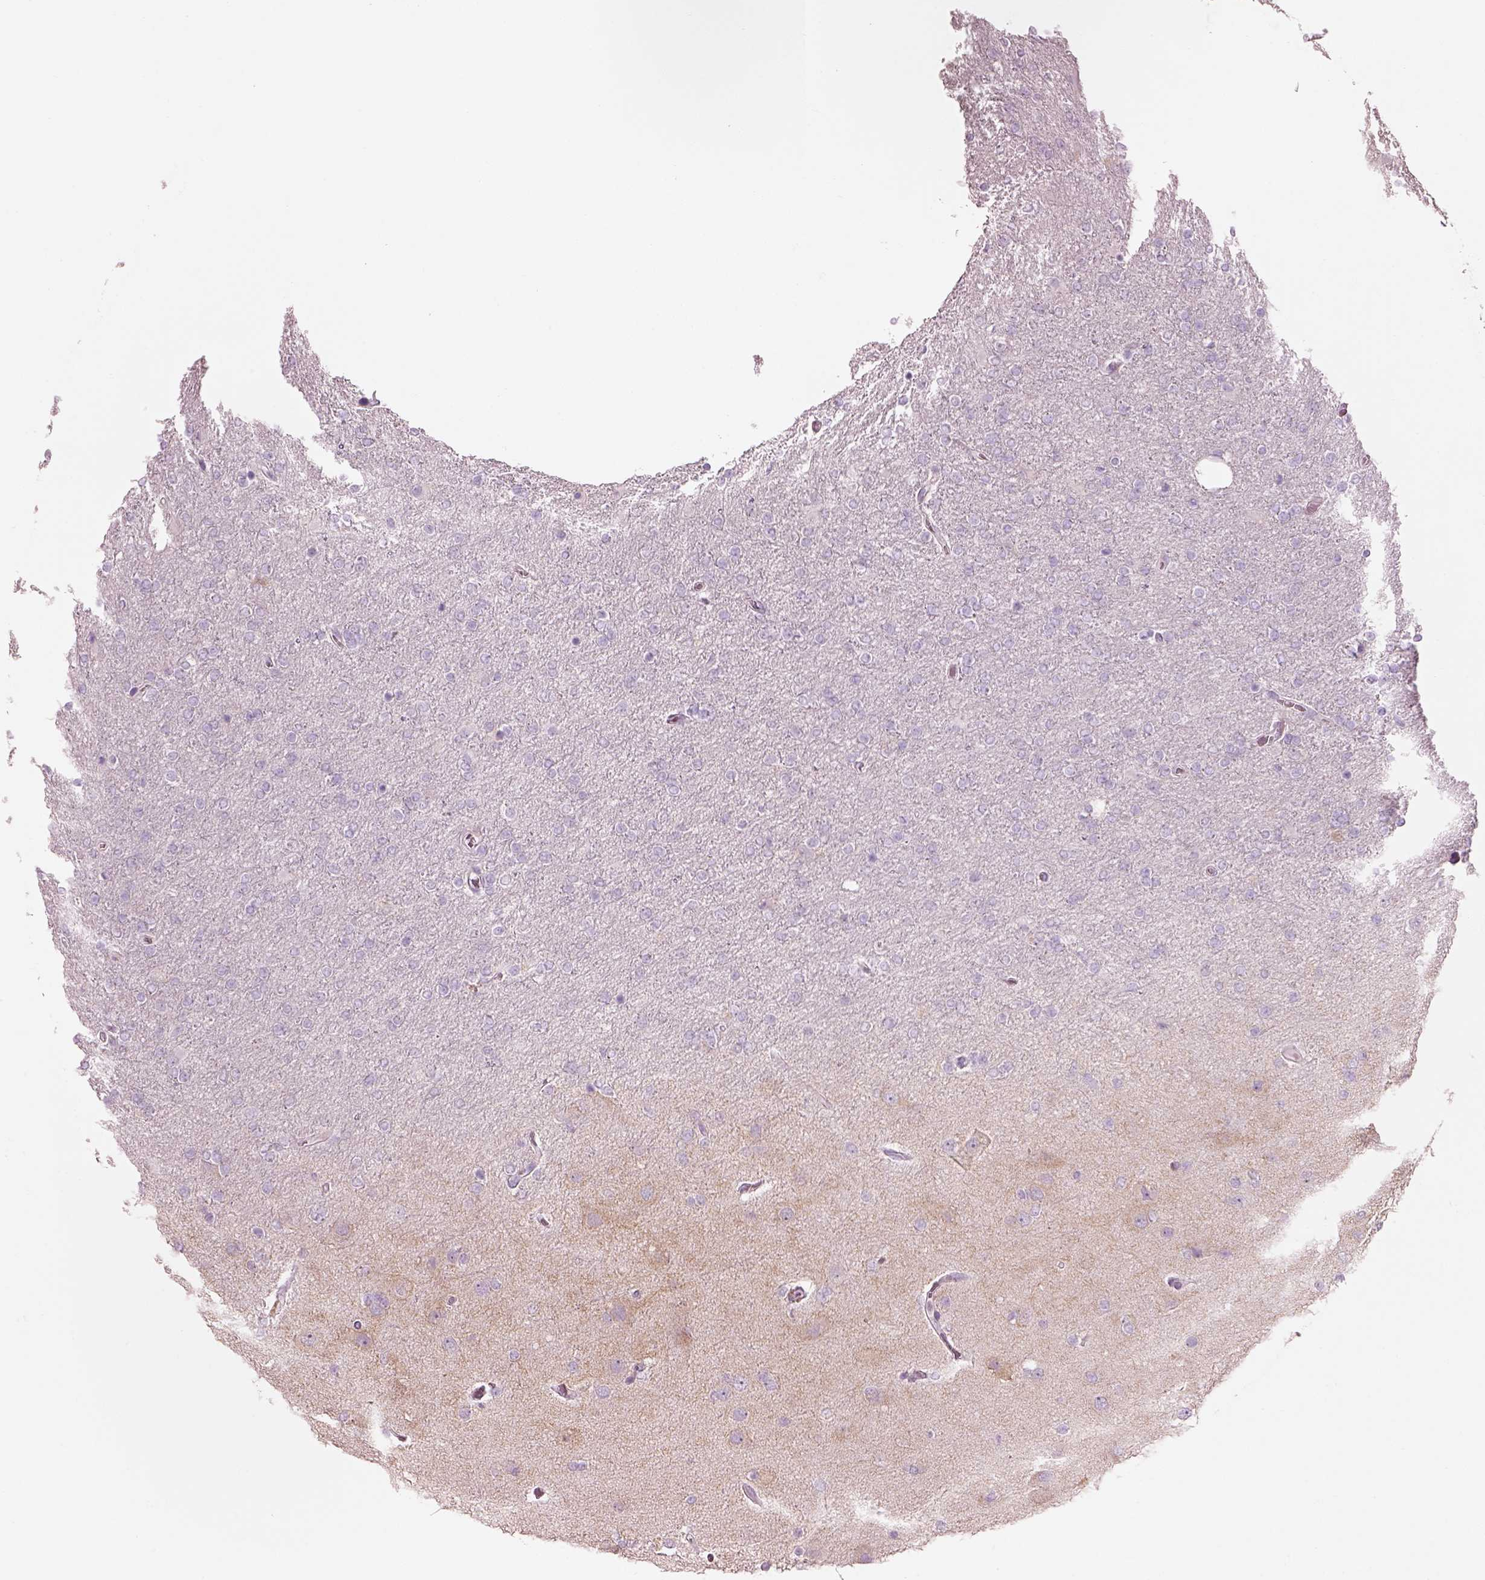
{"staining": {"intensity": "negative", "quantity": "none", "location": "none"}, "tissue": "glioma", "cell_type": "Tumor cells", "image_type": "cancer", "snomed": [{"axis": "morphology", "description": "Glioma, malignant, High grade"}, {"axis": "topography", "description": "Cerebral cortex"}], "caption": "Photomicrograph shows no protein staining in tumor cells of malignant high-grade glioma tissue. (DAB (3,3'-diaminobenzidine) IHC with hematoxylin counter stain).", "gene": "SLC27A2", "patient": {"sex": "male", "age": 70}}